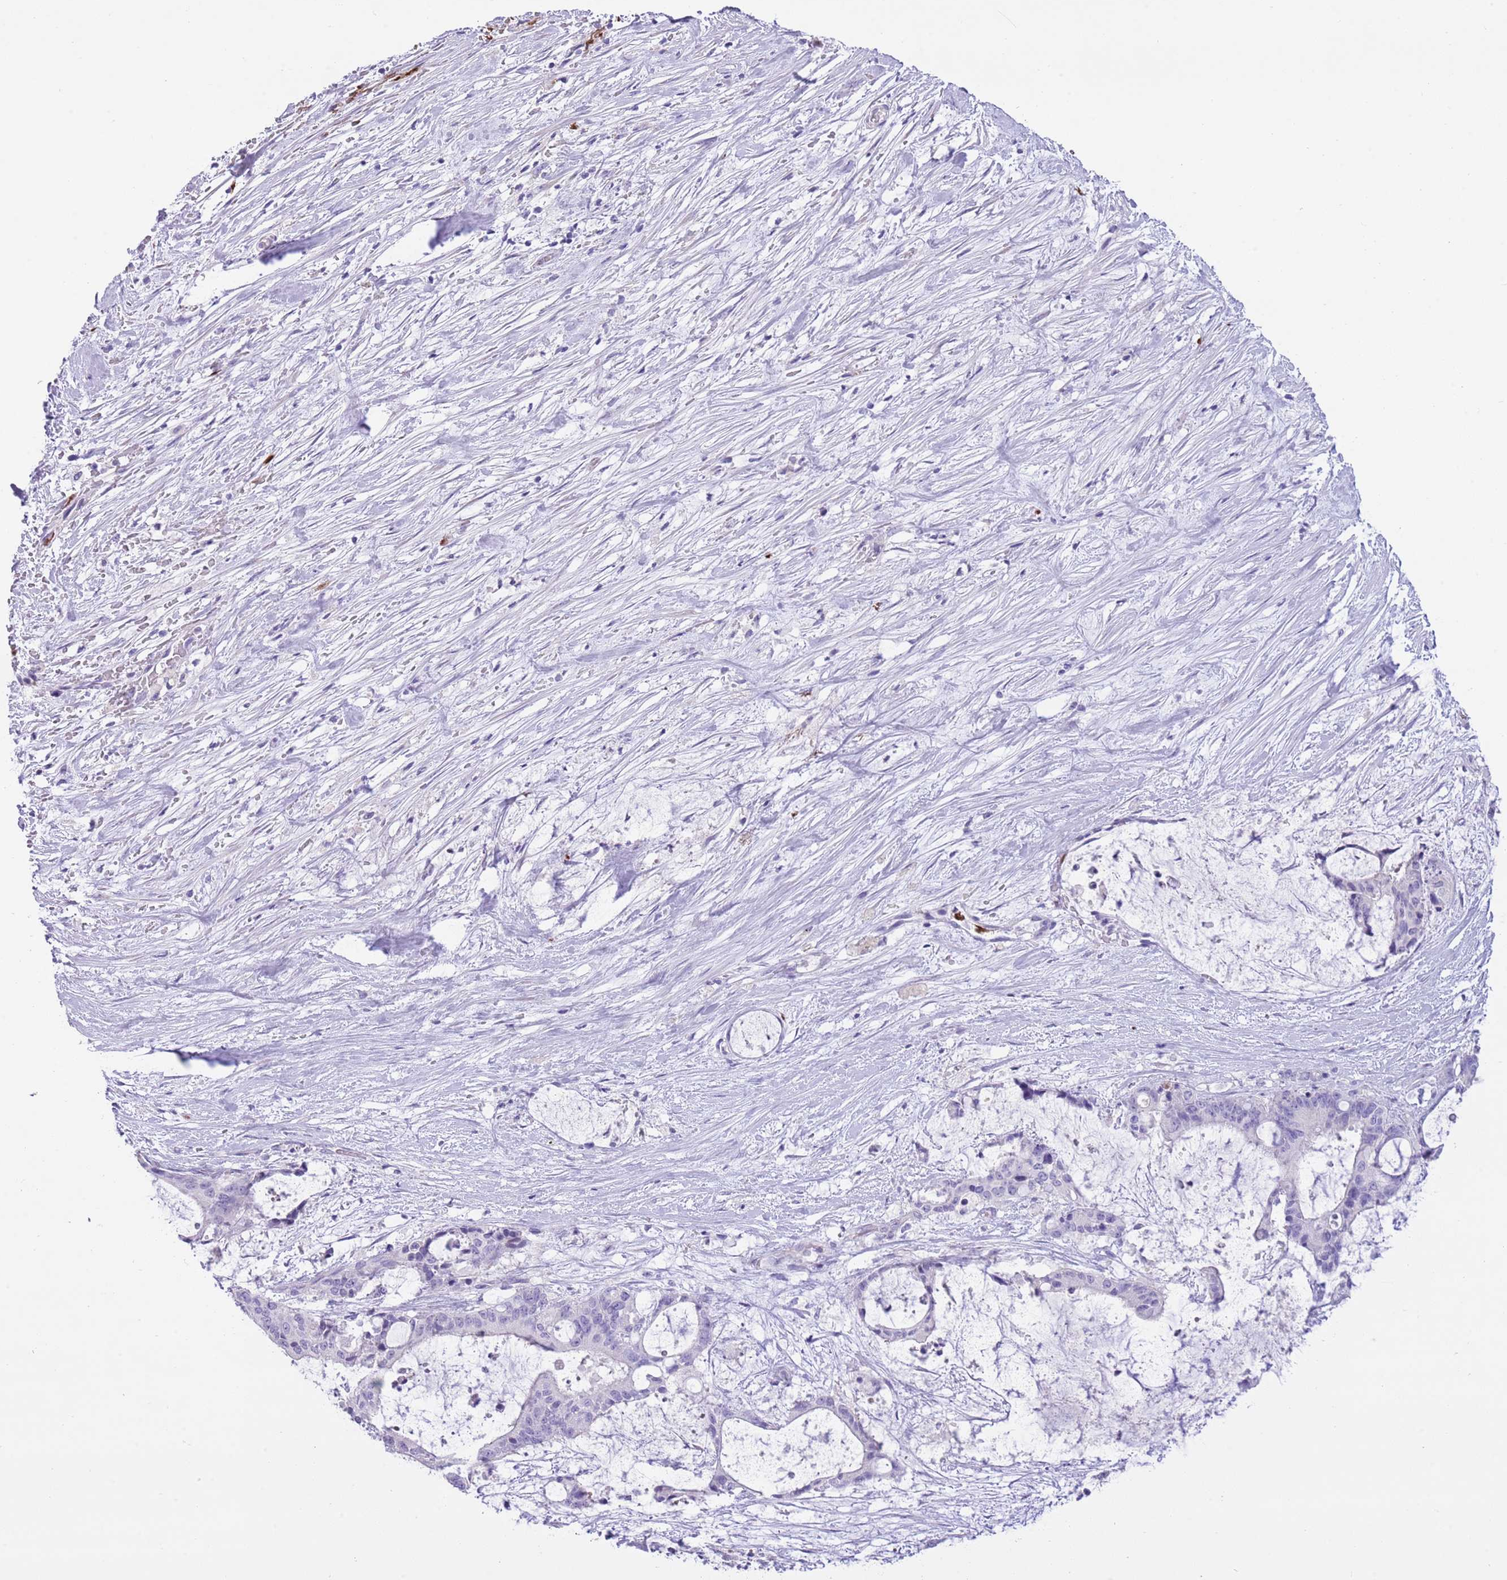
{"staining": {"intensity": "negative", "quantity": "none", "location": "none"}, "tissue": "liver cancer", "cell_type": "Tumor cells", "image_type": "cancer", "snomed": [{"axis": "morphology", "description": "Normal tissue, NOS"}, {"axis": "morphology", "description": "Cholangiocarcinoma"}, {"axis": "topography", "description": "Liver"}, {"axis": "topography", "description": "Peripheral nerve tissue"}], "caption": "Human liver cancer stained for a protein using immunohistochemistry reveals no expression in tumor cells.", "gene": "CLEC2A", "patient": {"sex": "female", "age": 73}}